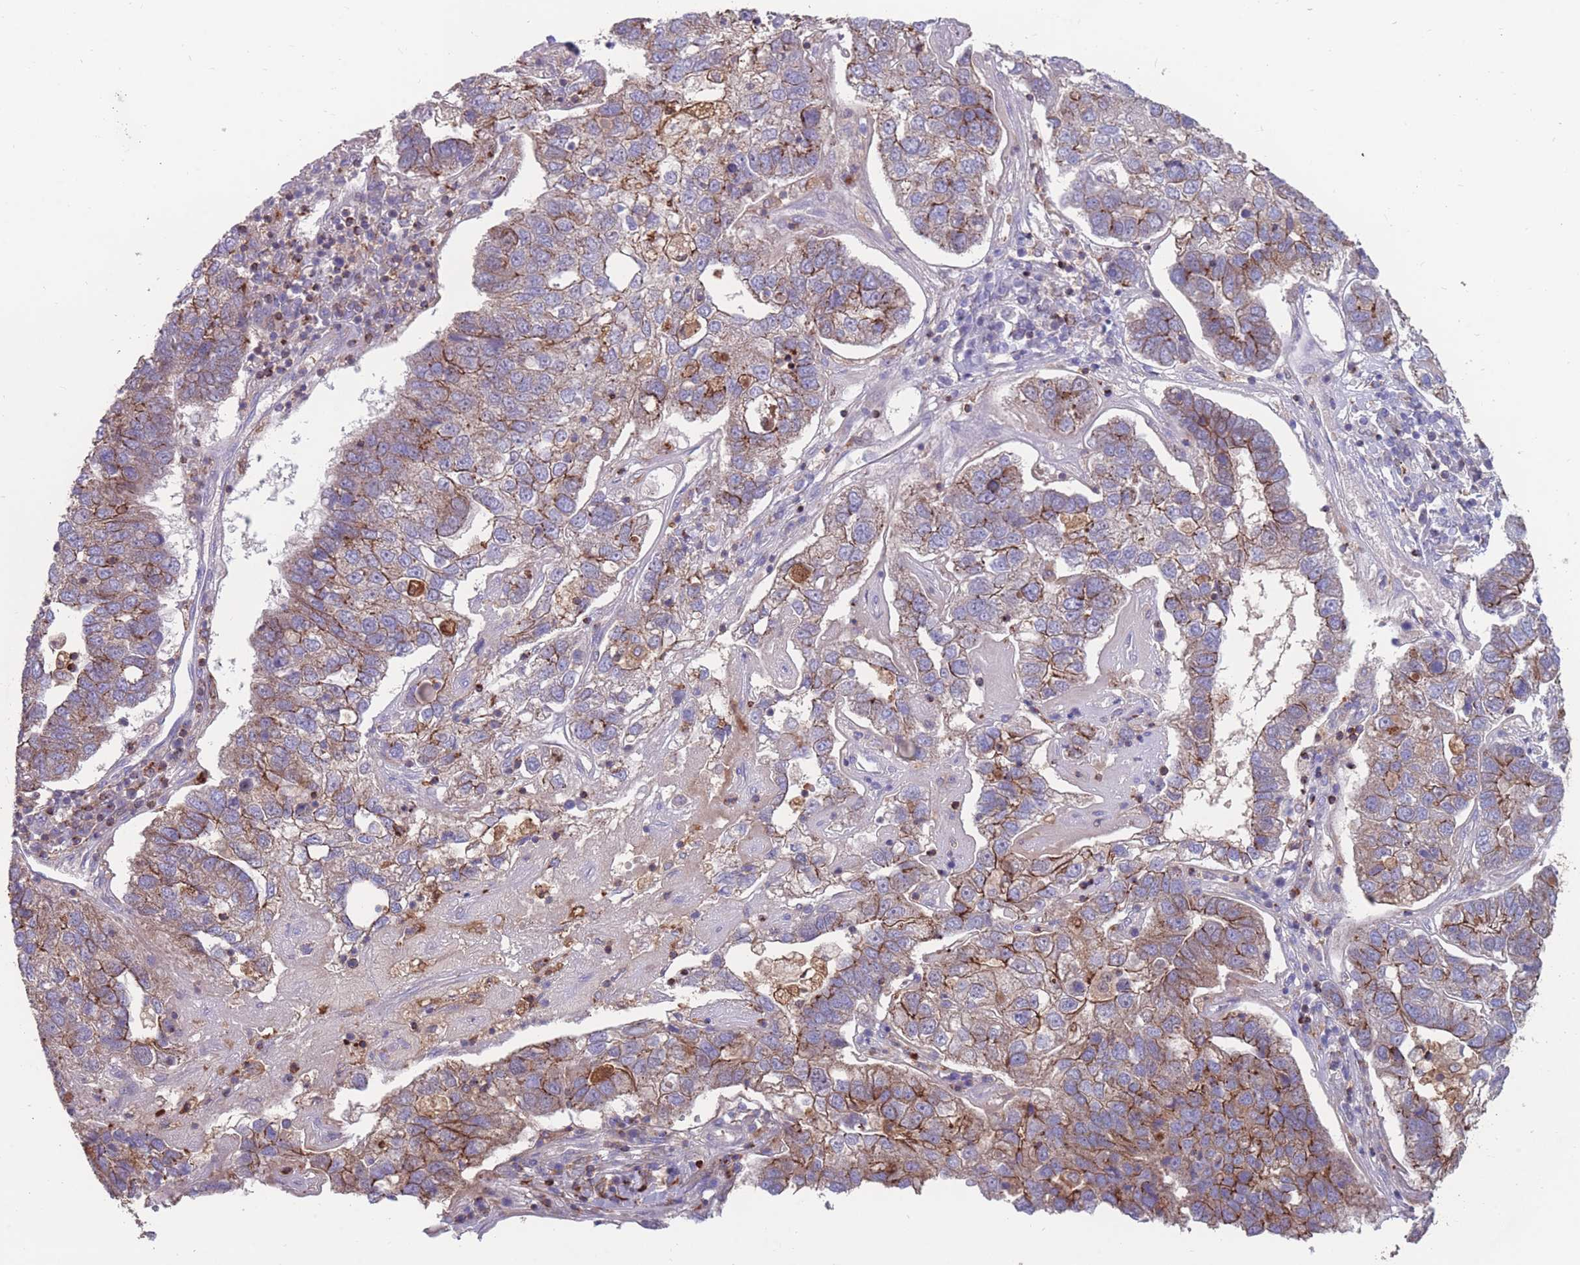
{"staining": {"intensity": "moderate", "quantity": "25%-75%", "location": "cytoplasmic/membranous"}, "tissue": "pancreatic cancer", "cell_type": "Tumor cells", "image_type": "cancer", "snomed": [{"axis": "morphology", "description": "Adenocarcinoma, NOS"}, {"axis": "topography", "description": "Pancreas"}], "caption": "Immunohistochemical staining of human pancreatic cancer (adenocarcinoma) reveals moderate cytoplasmic/membranous protein expression in approximately 25%-75% of tumor cells. Immunohistochemistry stains the protein in brown and the nuclei are stained blue.", "gene": "CD33", "patient": {"sex": "female", "age": 61}}